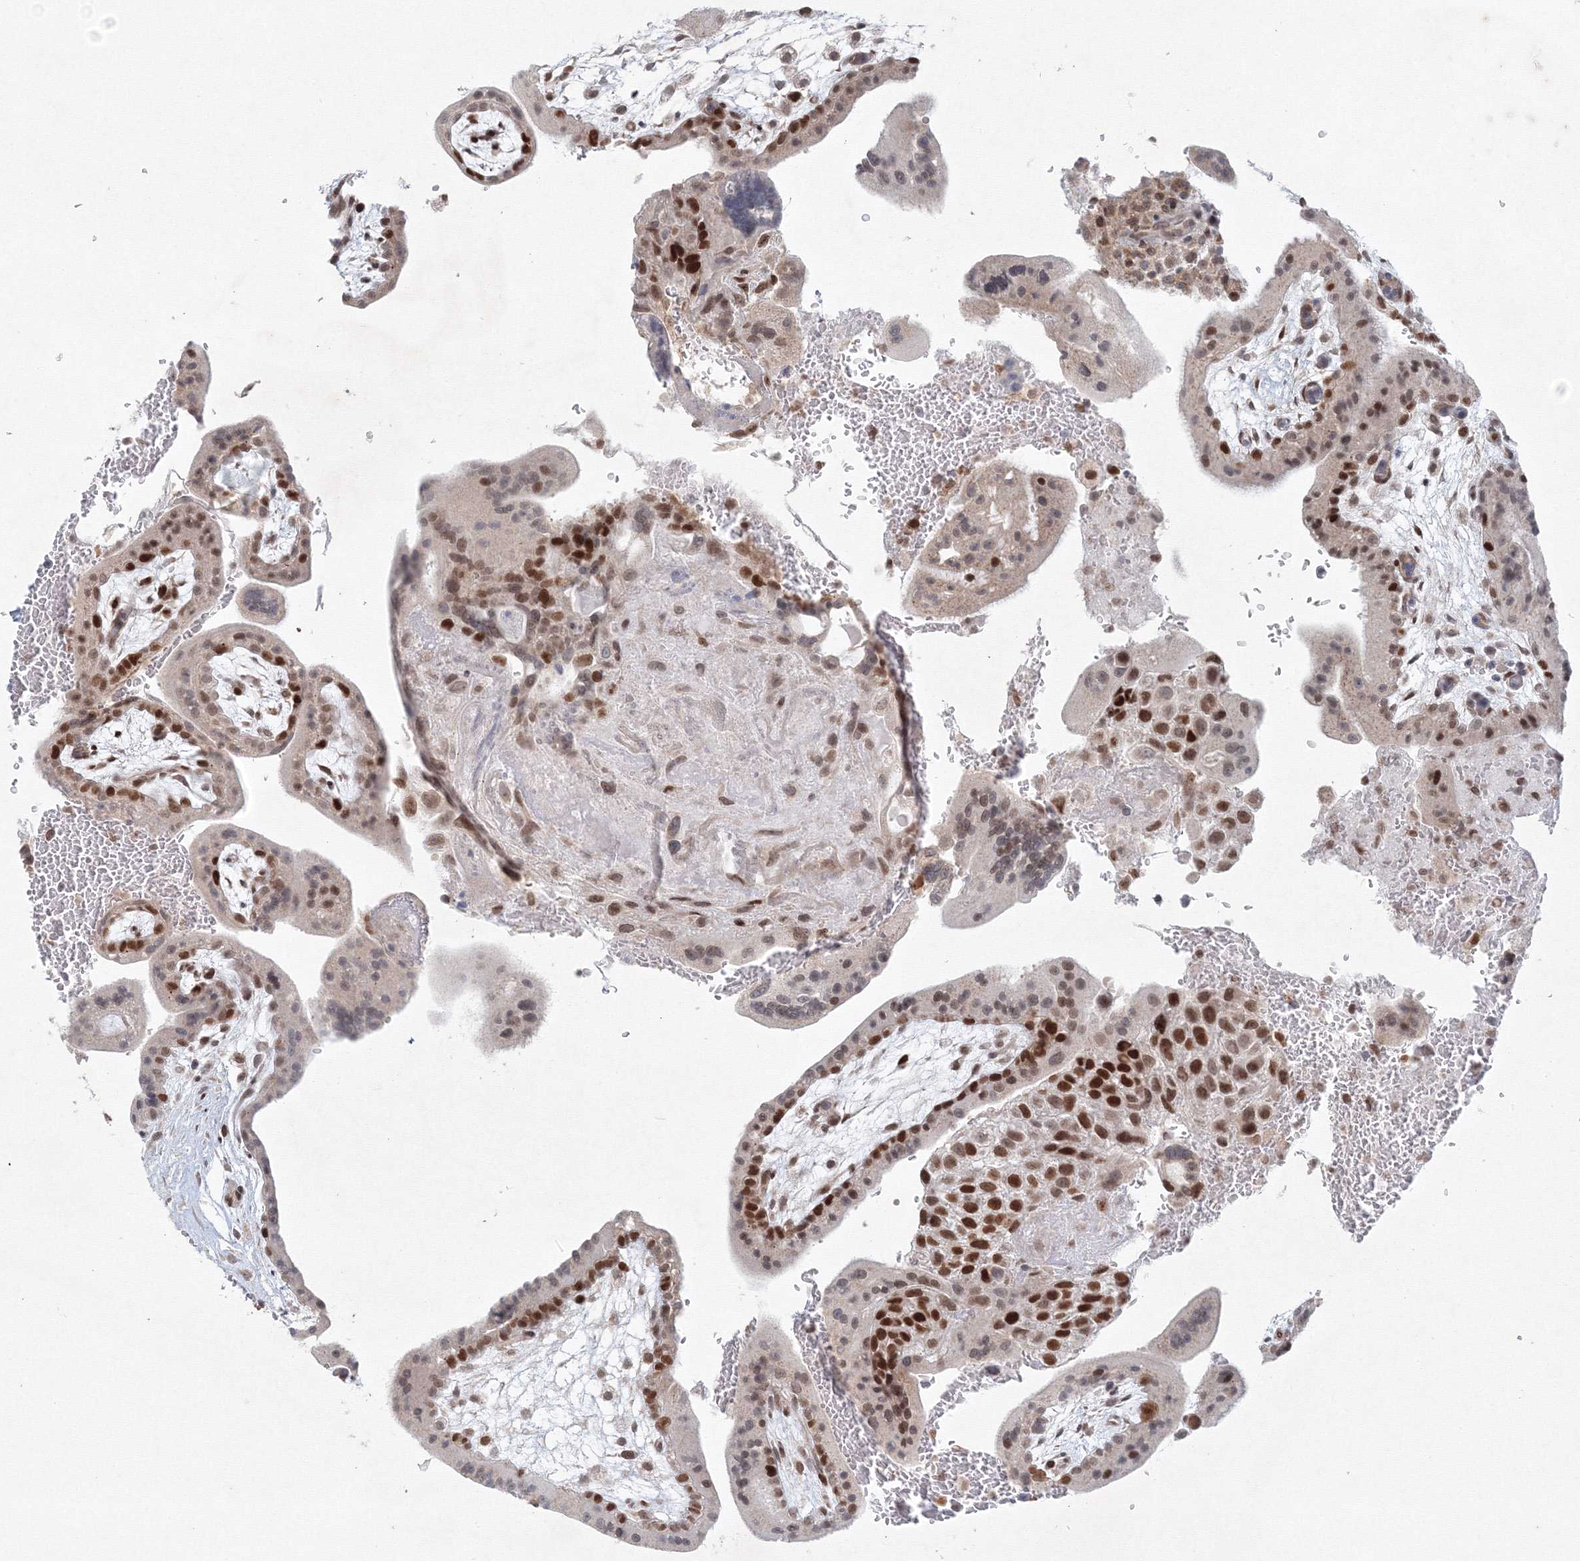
{"staining": {"intensity": "moderate", "quantity": "25%-75%", "location": "cytoplasmic/membranous"}, "tissue": "placenta", "cell_type": "Decidual cells", "image_type": "normal", "snomed": [{"axis": "morphology", "description": "Normal tissue, NOS"}, {"axis": "topography", "description": "Placenta"}], "caption": "Placenta stained with DAB IHC displays medium levels of moderate cytoplasmic/membranous expression in about 25%-75% of decidual cells.", "gene": "KIF4A", "patient": {"sex": "female", "age": 35}}